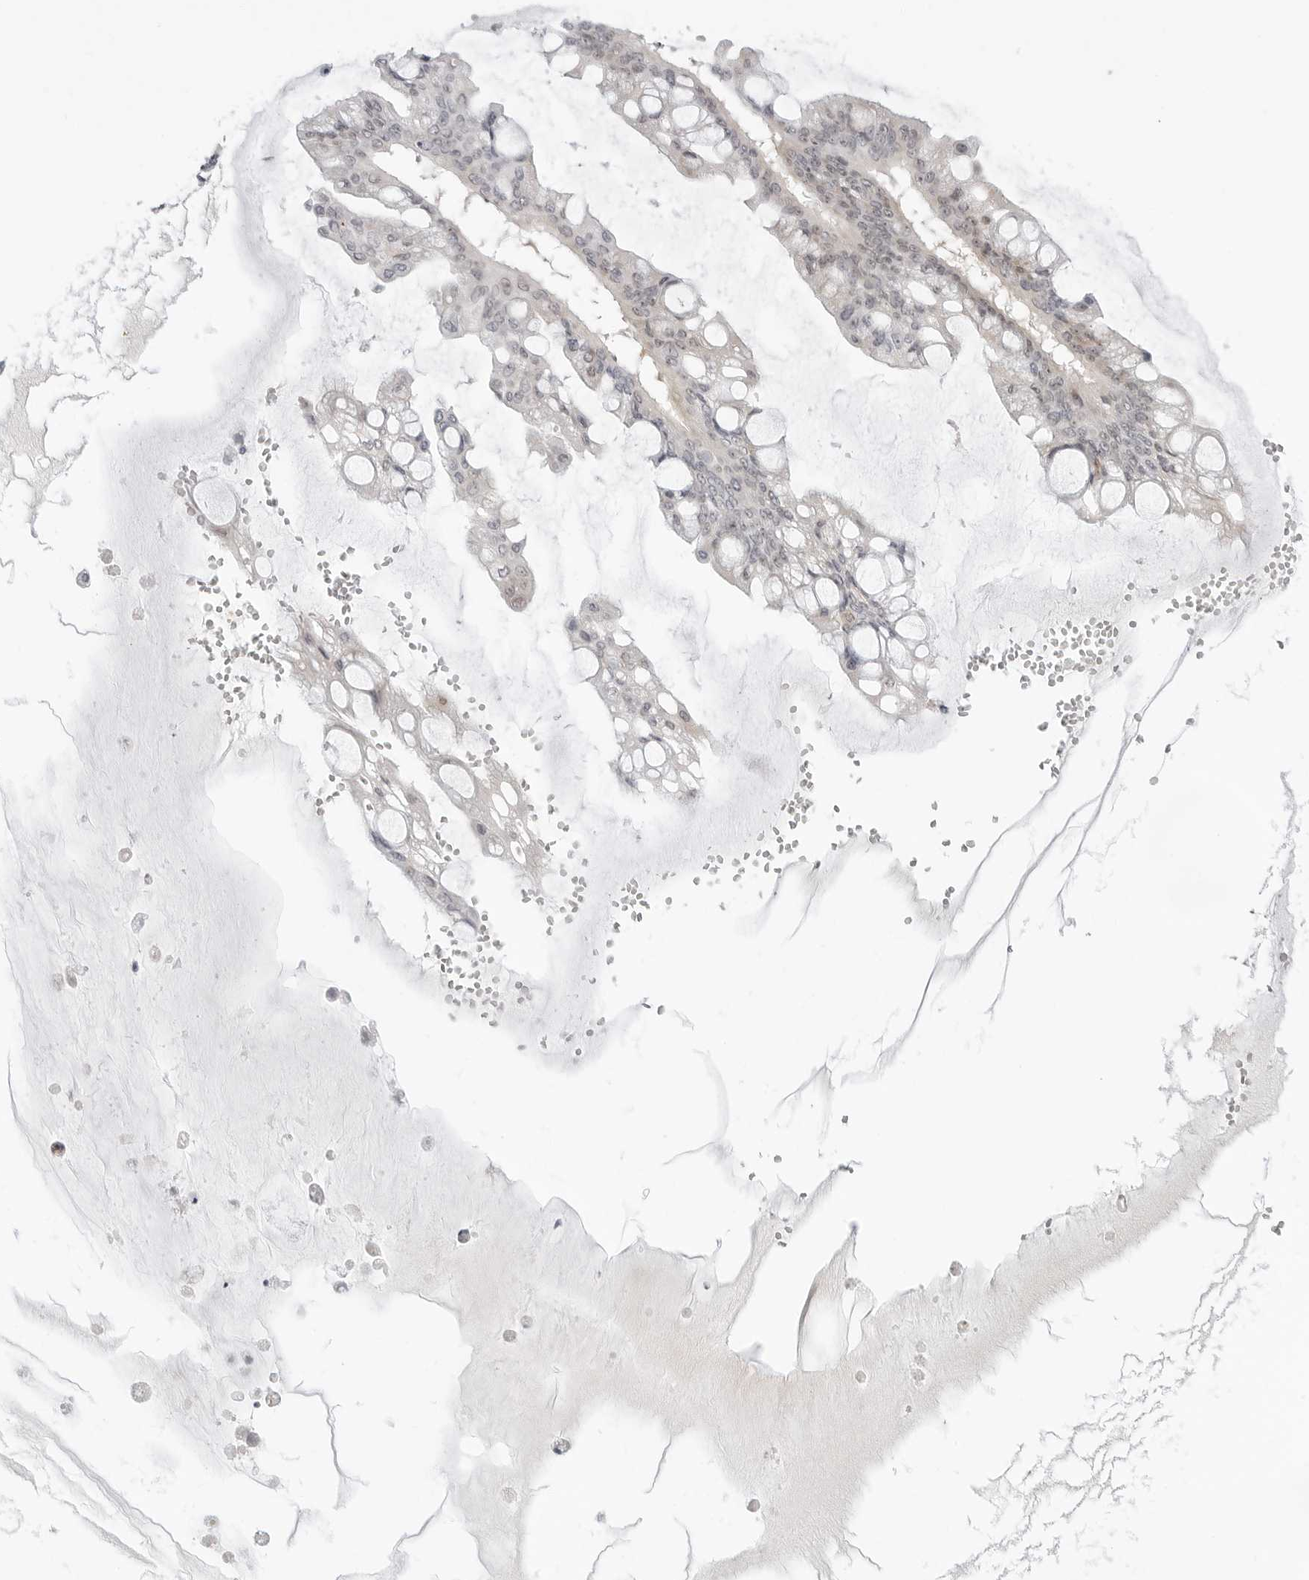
{"staining": {"intensity": "negative", "quantity": "none", "location": "none"}, "tissue": "ovarian cancer", "cell_type": "Tumor cells", "image_type": "cancer", "snomed": [{"axis": "morphology", "description": "Cystadenocarcinoma, mucinous, NOS"}, {"axis": "topography", "description": "Ovary"}], "caption": "IHC of mucinous cystadenocarcinoma (ovarian) exhibits no positivity in tumor cells. (IHC, brightfield microscopy, high magnification).", "gene": "MAP2K5", "patient": {"sex": "female", "age": 73}}